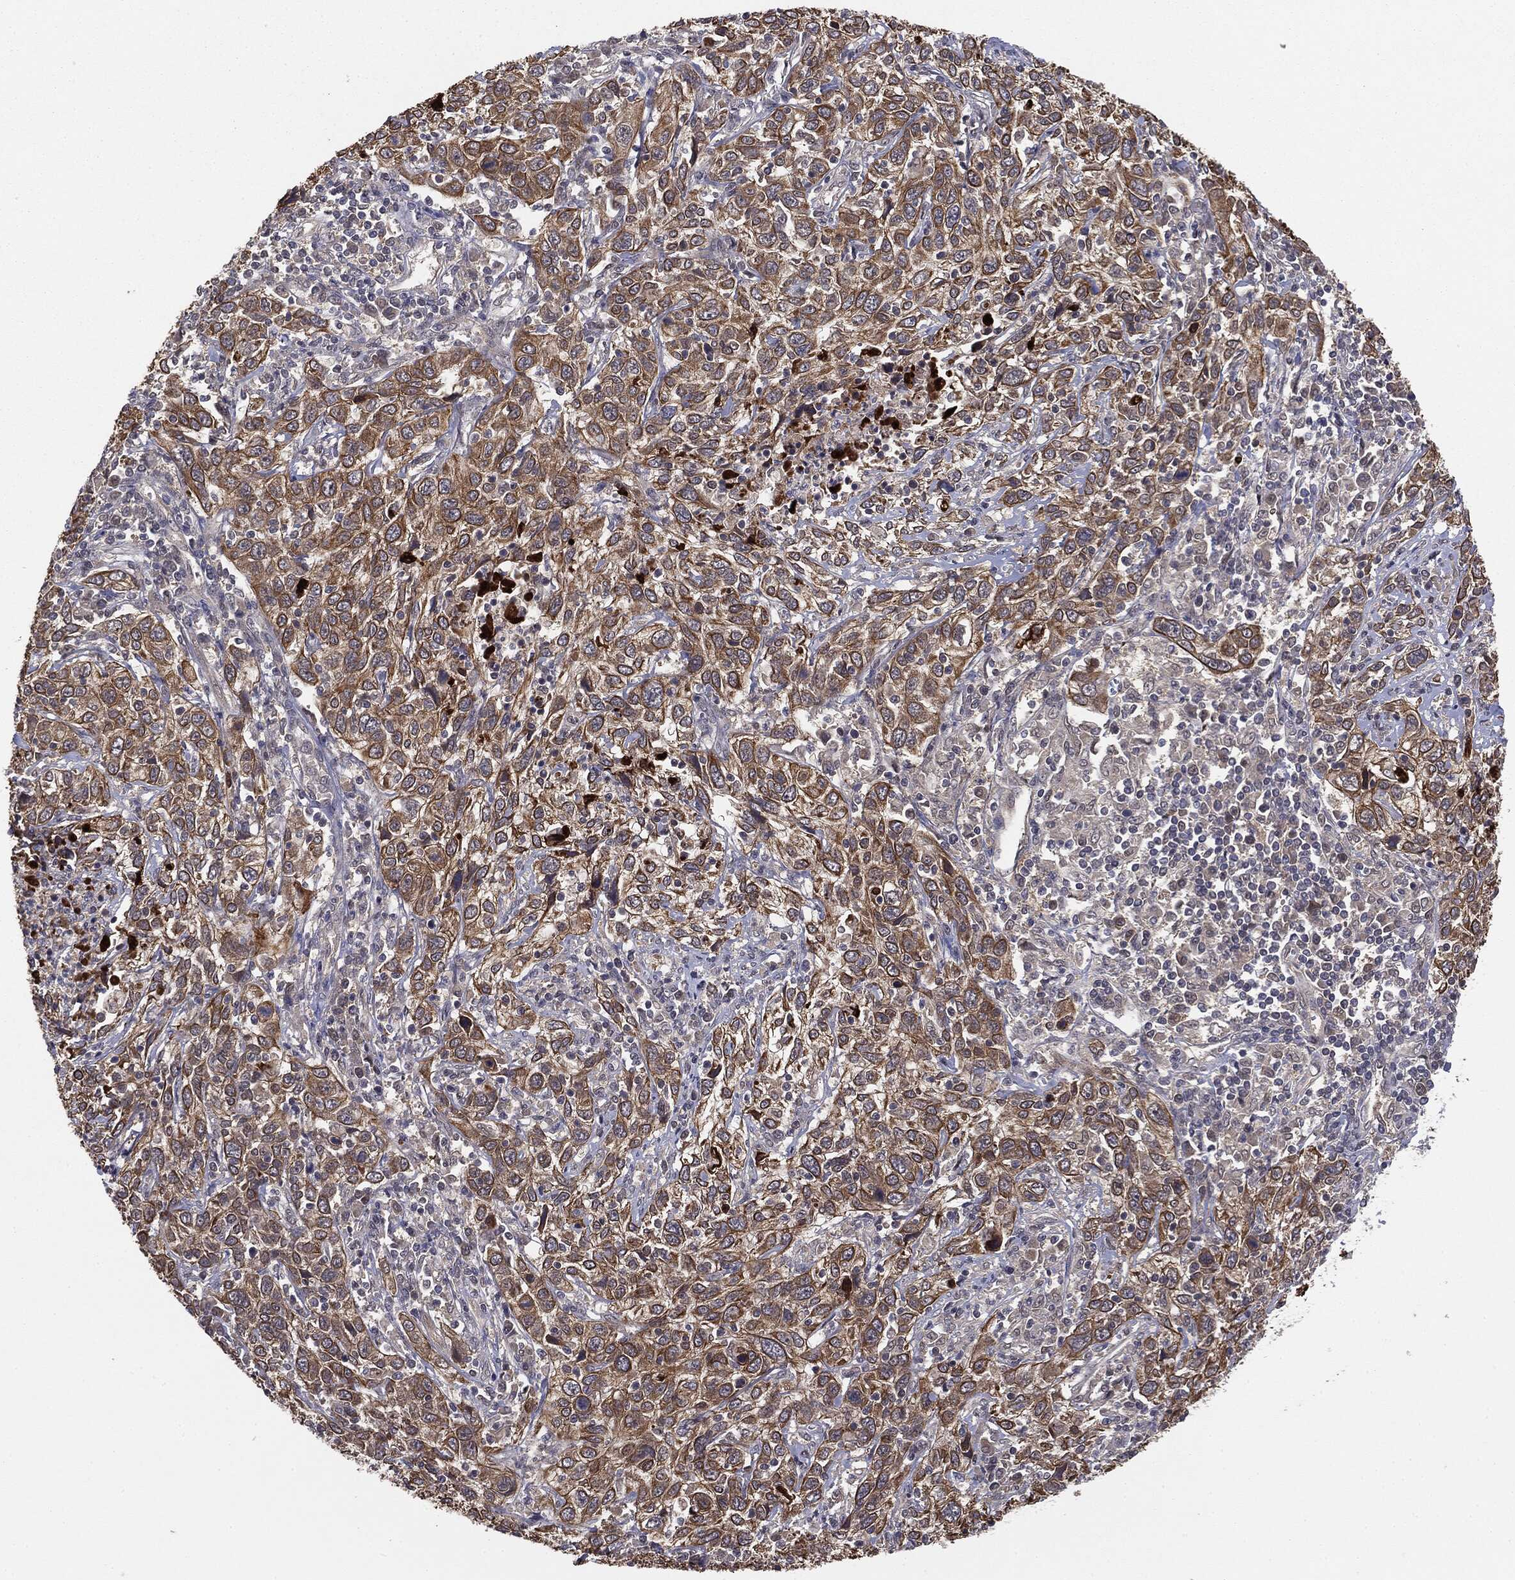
{"staining": {"intensity": "moderate", "quantity": ">75%", "location": "cytoplasmic/membranous"}, "tissue": "cervical cancer", "cell_type": "Tumor cells", "image_type": "cancer", "snomed": [{"axis": "morphology", "description": "Squamous cell carcinoma, NOS"}, {"axis": "topography", "description": "Cervix"}], "caption": "Protein analysis of cervical cancer tissue reveals moderate cytoplasmic/membranous positivity in about >75% of tumor cells.", "gene": "KRT7", "patient": {"sex": "female", "age": 46}}